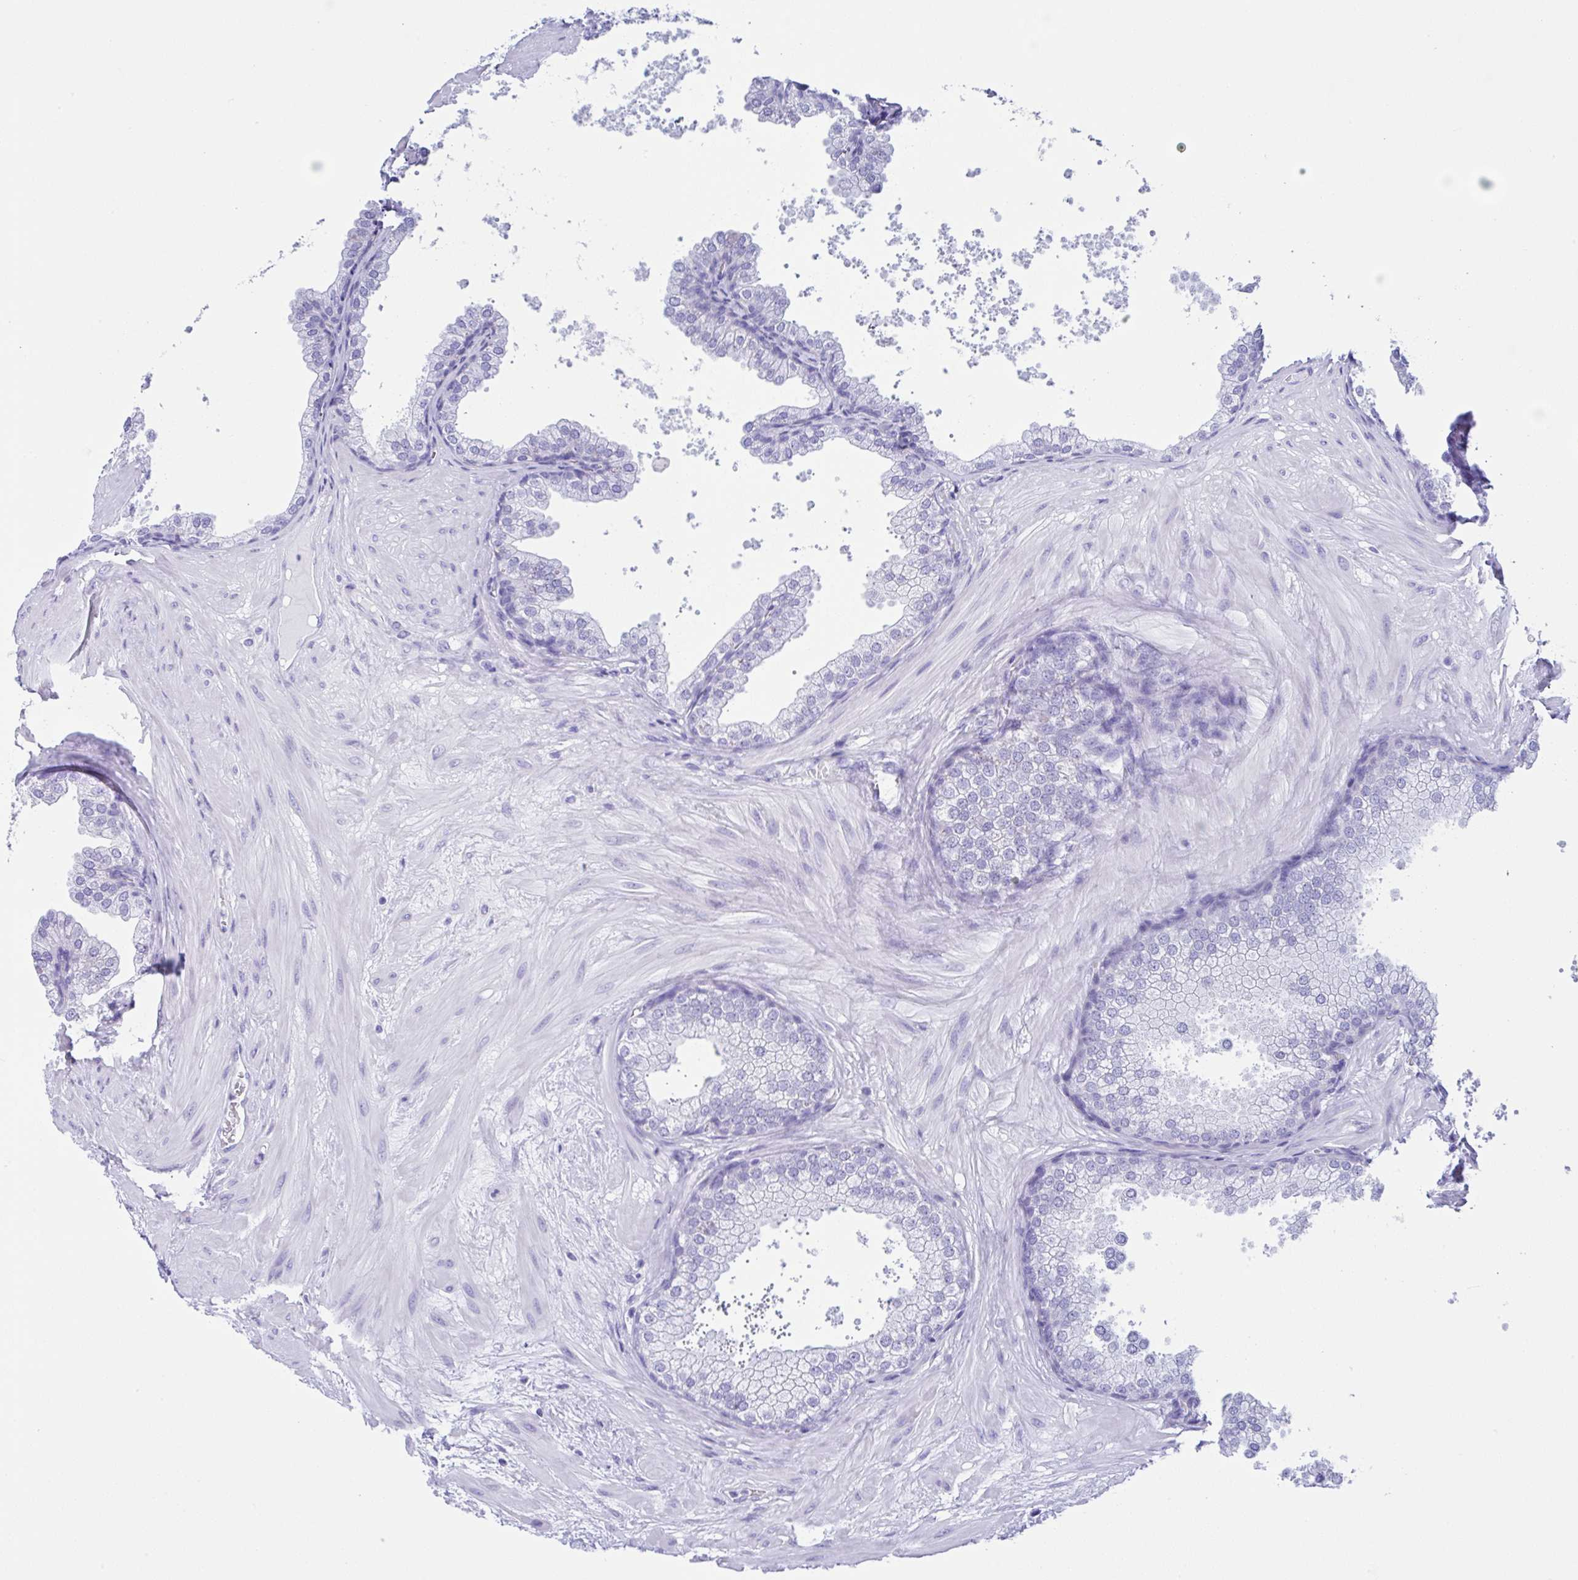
{"staining": {"intensity": "negative", "quantity": "none", "location": "none"}, "tissue": "prostate", "cell_type": "Glandular cells", "image_type": "normal", "snomed": [{"axis": "morphology", "description": "Normal tissue, NOS"}, {"axis": "topography", "description": "Prostate"}], "caption": "The micrograph exhibits no staining of glandular cells in benign prostate. Nuclei are stained in blue.", "gene": "RRM2", "patient": {"sex": "male", "age": 37}}